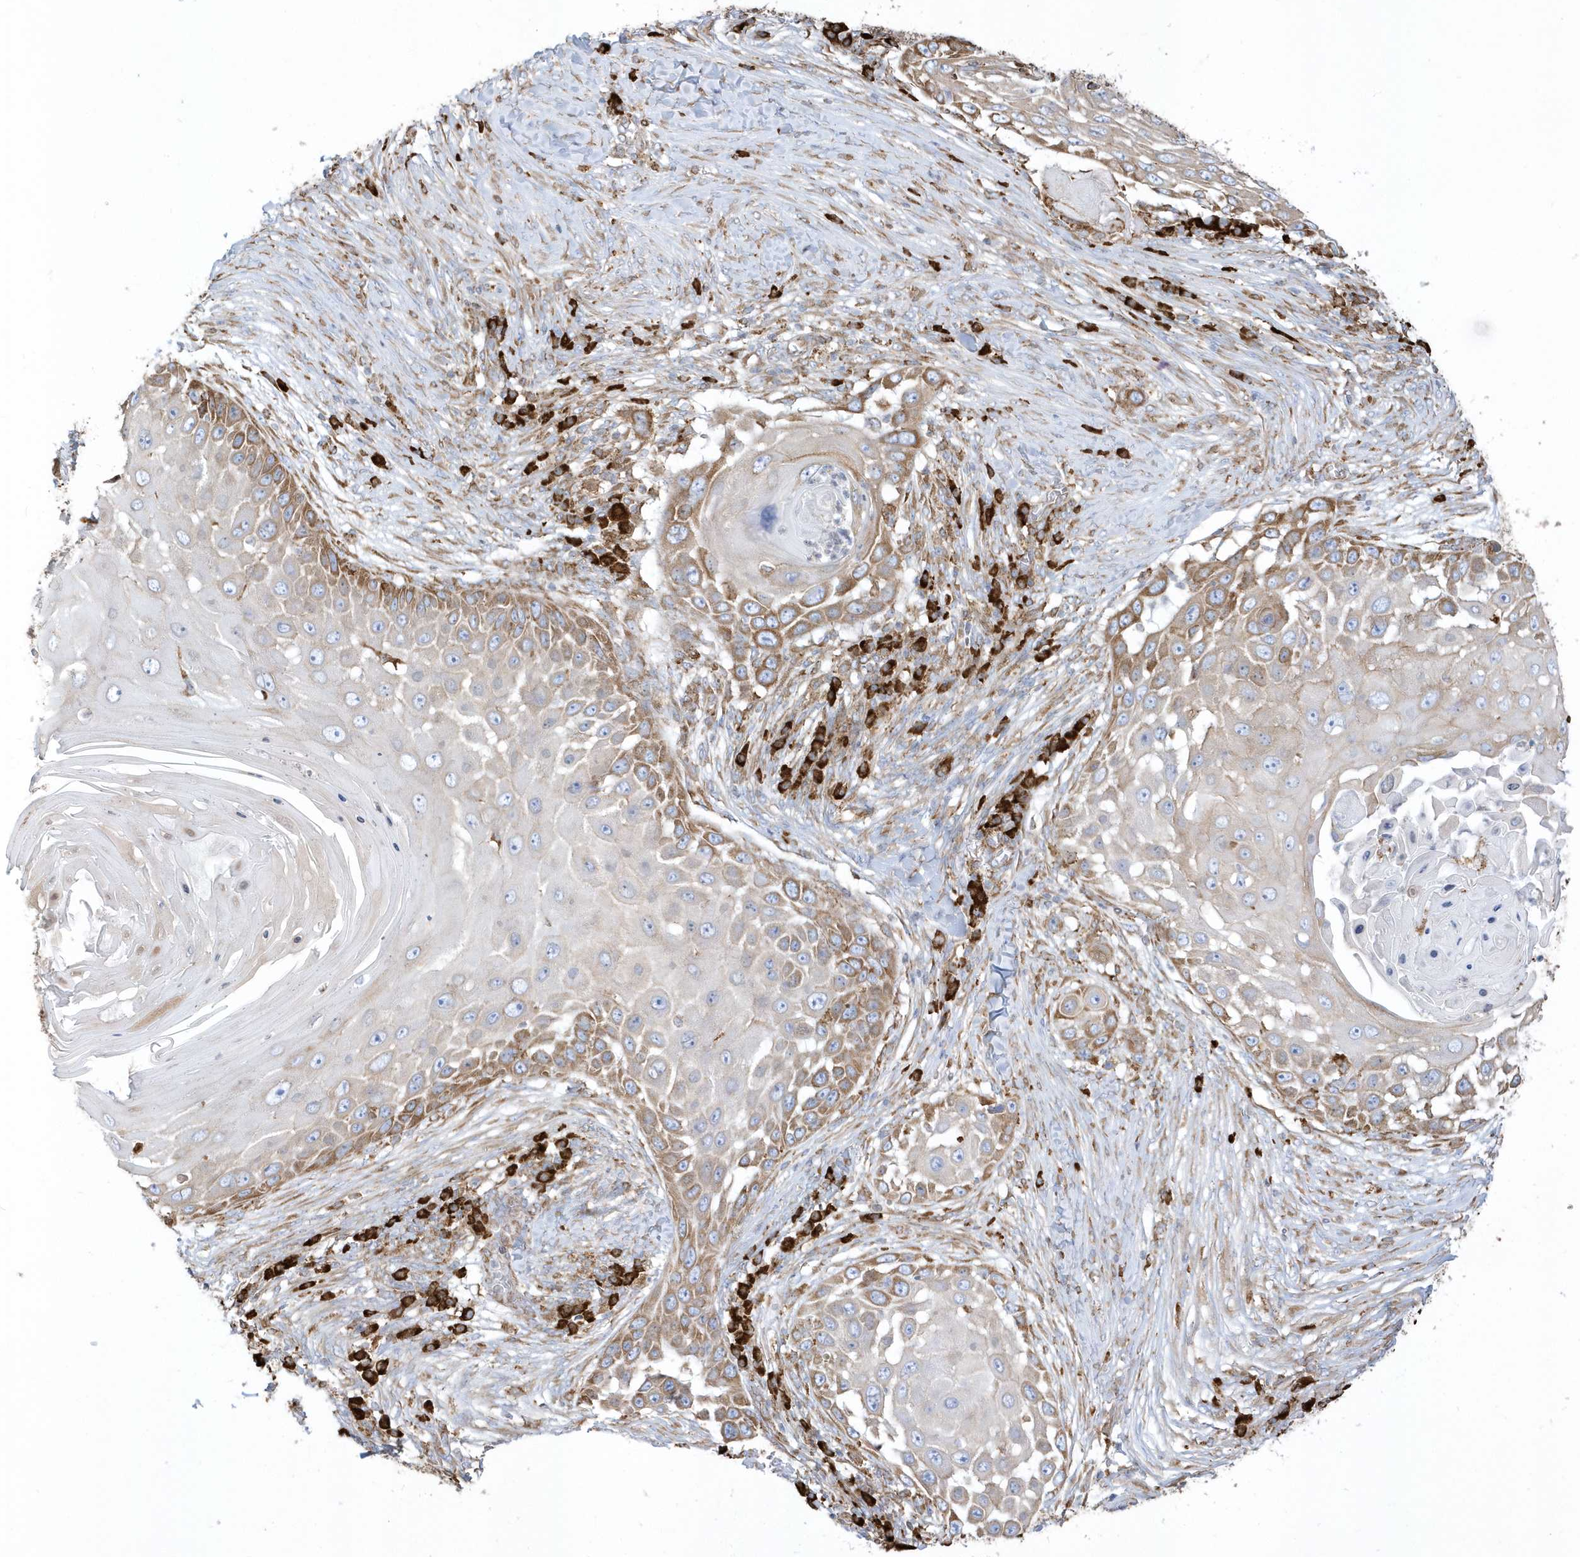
{"staining": {"intensity": "strong", "quantity": "25%-75%", "location": "cytoplasmic/membranous"}, "tissue": "skin cancer", "cell_type": "Tumor cells", "image_type": "cancer", "snomed": [{"axis": "morphology", "description": "Squamous cell carcinoma, NOS"}, {"axis": "topography", "description": "Skin"}], "caption": "About 25%-75% of tumor cells in human squamous cell carcinoma (skin) show strong cytoplasmic/membranous protein expression as visualized by brown immunohistochemical staining.", "gene": "PDIA6", "patient": {"sex": "female", "age": 44}}